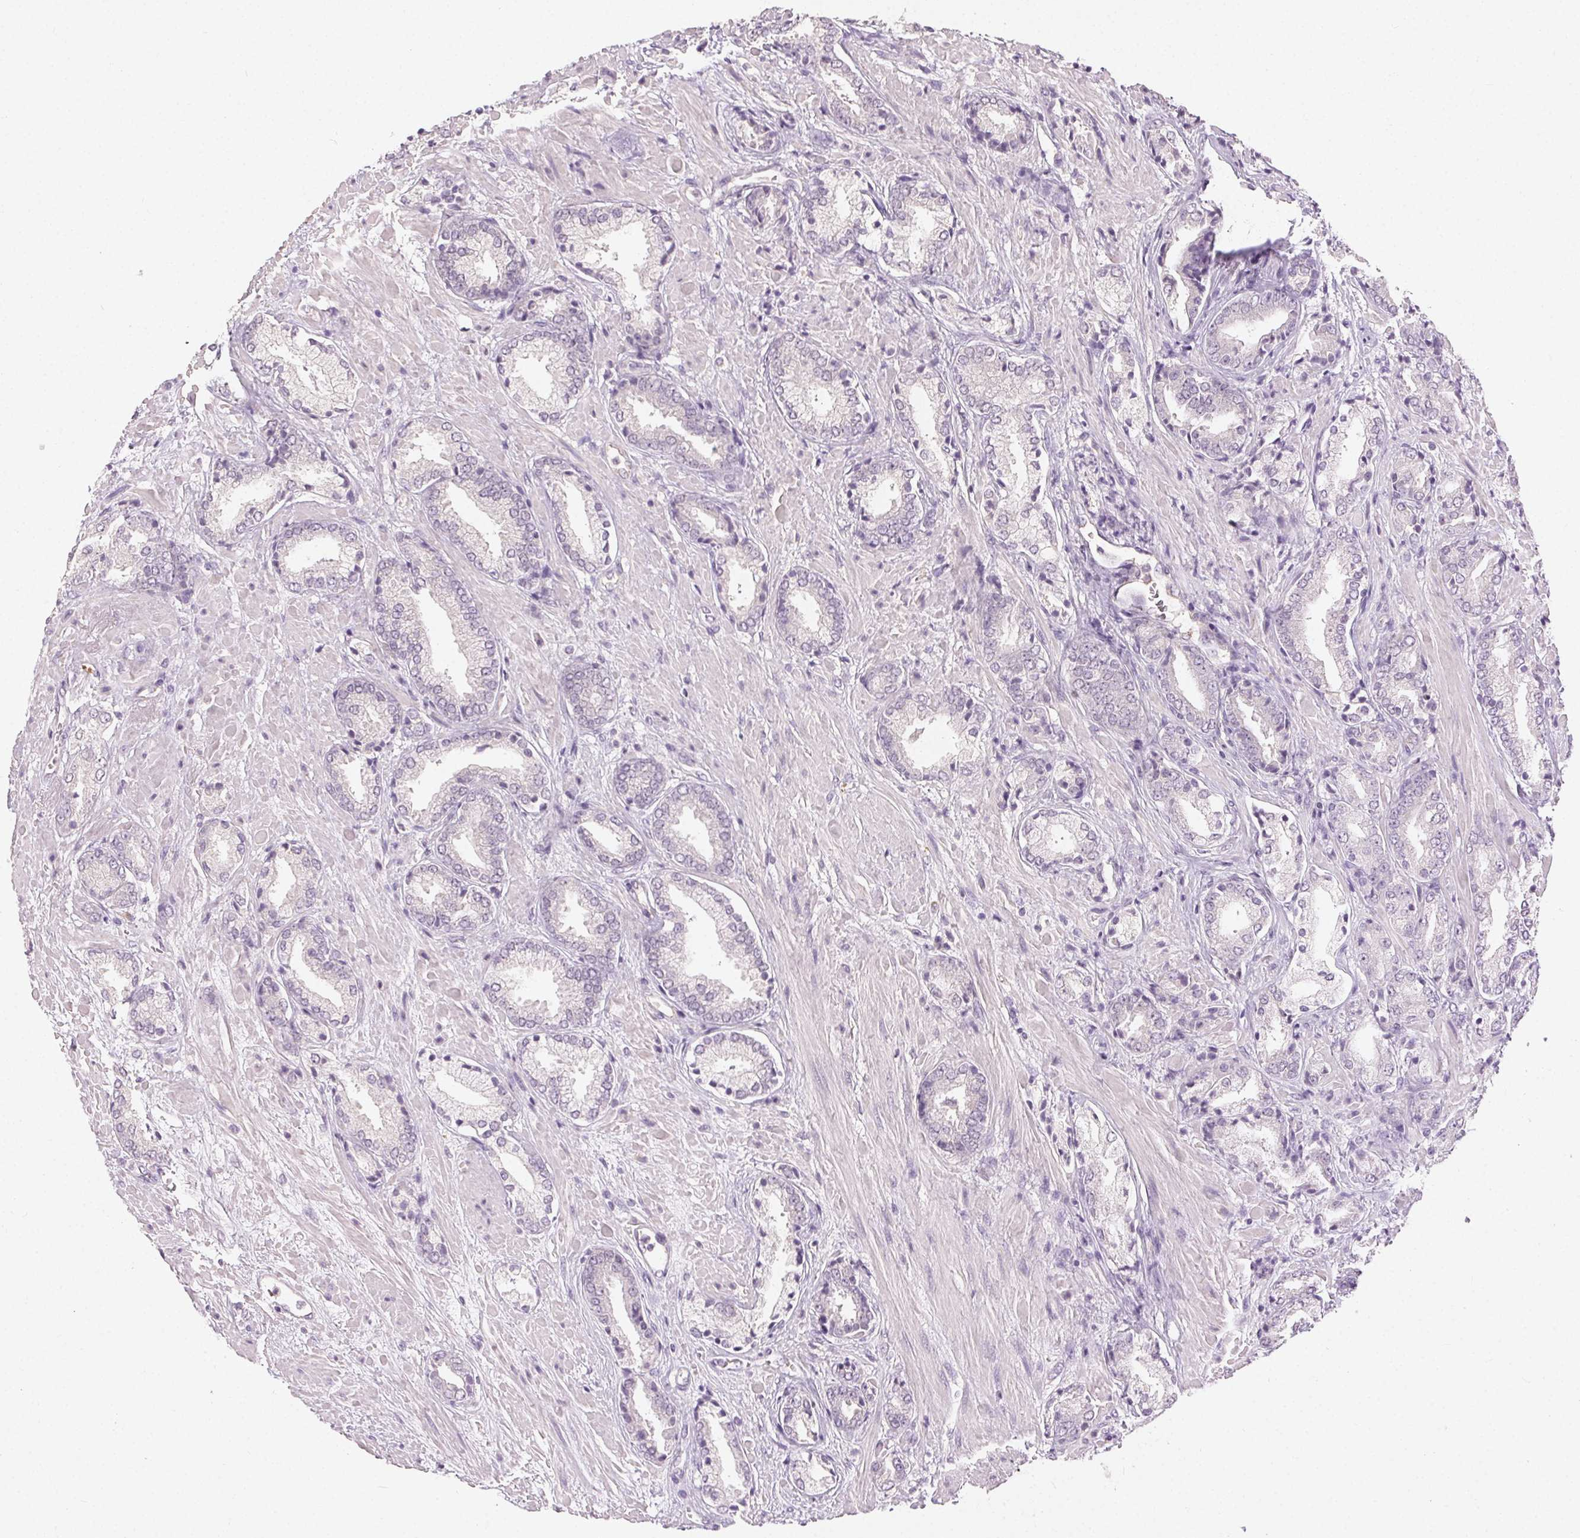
{"staining": {"intensity": "negative", "quantity": "none", "location": "none"}, "tissue": "prostate cancer", "cell_type": "Tumor cells", "image_type": "cancer", "snomed": [{"axis": "morphology", "description": "Adenocarcinoma, High grade"}, {"axis": "topography", "description": "Prostate"}], "caption": "Prostate adenocarcinoma (high-grade) stained for a protein using IHC reveals no positivity tumor cells.", "gene": "CLTRN", "patient": {"sex": "male", "age": 56}}